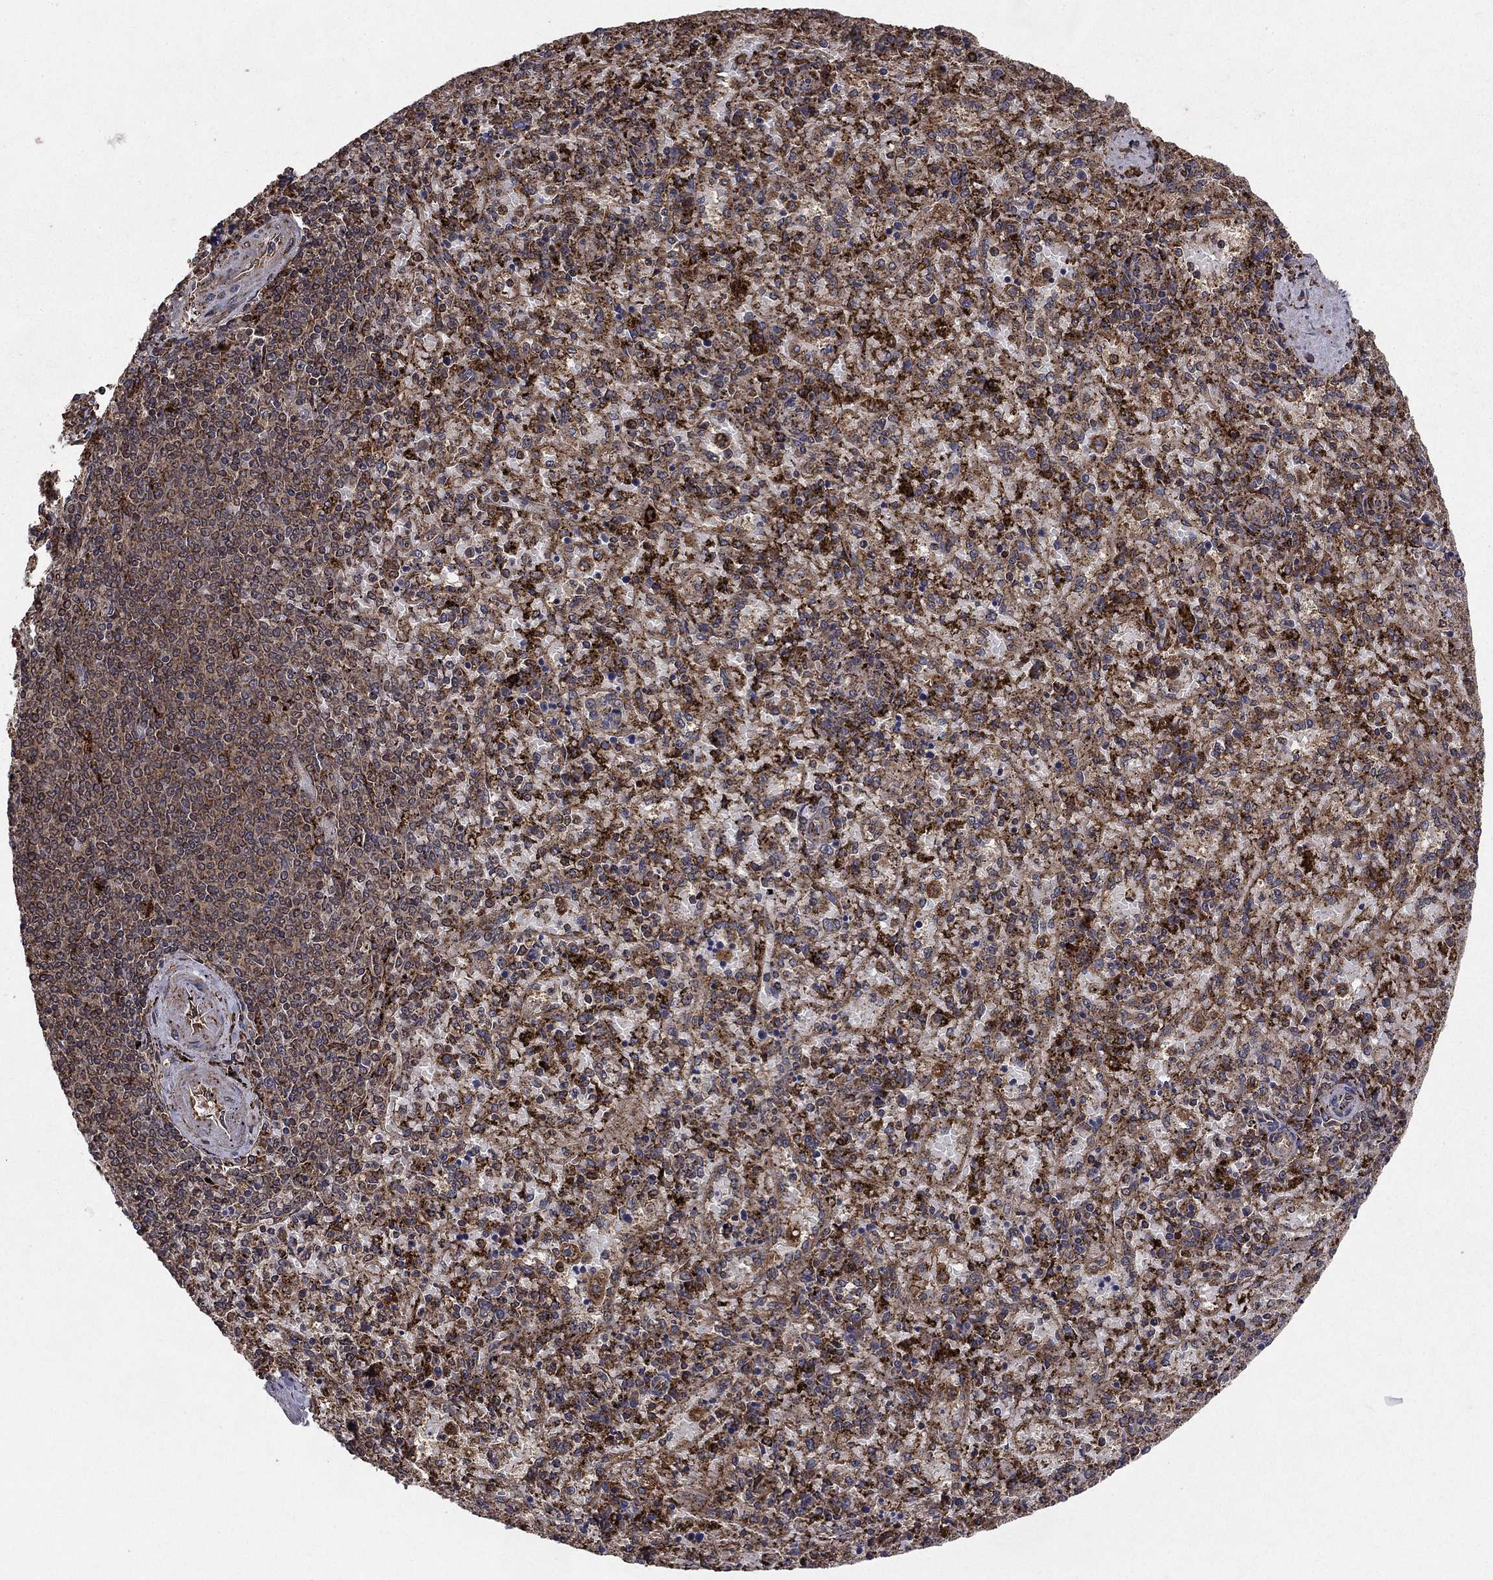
{"staining": {"intensity": "moderate", "quantity": "25%-75%", "location": "cytoplasmic/membranous"}, "tissue": "spleen", "cell_type": "Cells in red pulp", "image_type": "normal", "snomed": [{"axis": "morphology", "description": "Normal tissue, NOS"}, {"axis": "topography", "description": "Spleen"}], "caption": "Unremarkable spleen demonstrates moderate cytoplasmic/membranous positivity in approximately 25%-75% of cells in red pulp, visualized by immunohistochemistry. (brown staining indicates protein expression, while blue staining denotes nuclei).", "gene": "BABAM2", "patient": {"sex": "female", "age": 50}}